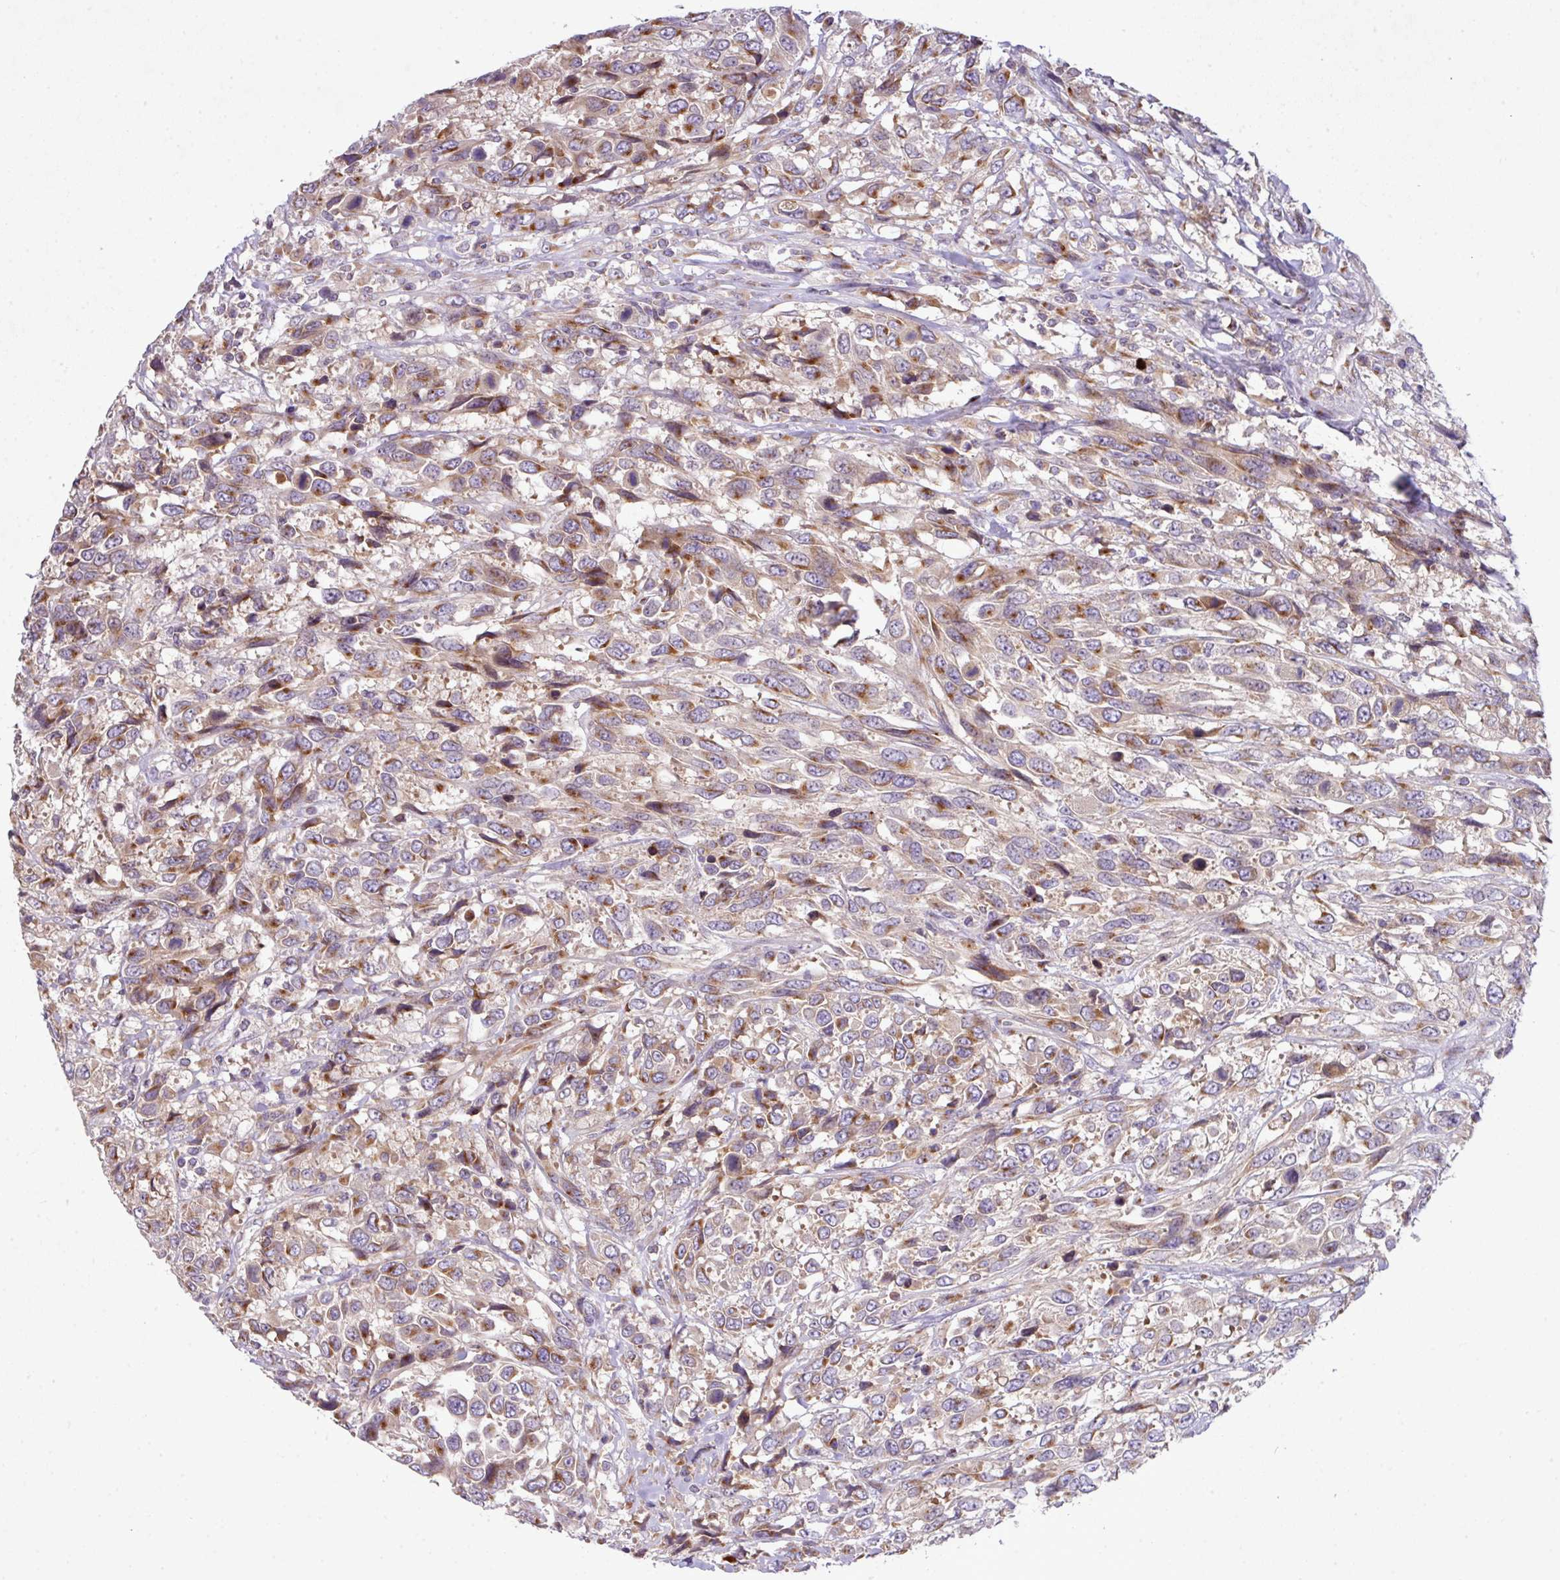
{"staining": {"intensity": "moderate", "quantity": "25%-75%", "location": "cytoplasmic/membranous"}, "tissue": "urothelial cancer", "cell_type": "Tumor cells", "image_type": "cancer", "snomed": [{"axis": "morphology", "description": "Urothelial carcinoma, High grade"}, {"axis": "topography", "description": "Urinary bladder"}], "caption": "This micrograph exhibits immunohistochemistry (IHC) staining of human urothelial cancer, with medium moderate cytoplasmic/membranous positivity in approximately 25%-75% of tumor cells.", "gene": "VTI1A", "patient": {"sex": "female", "age": 70}}